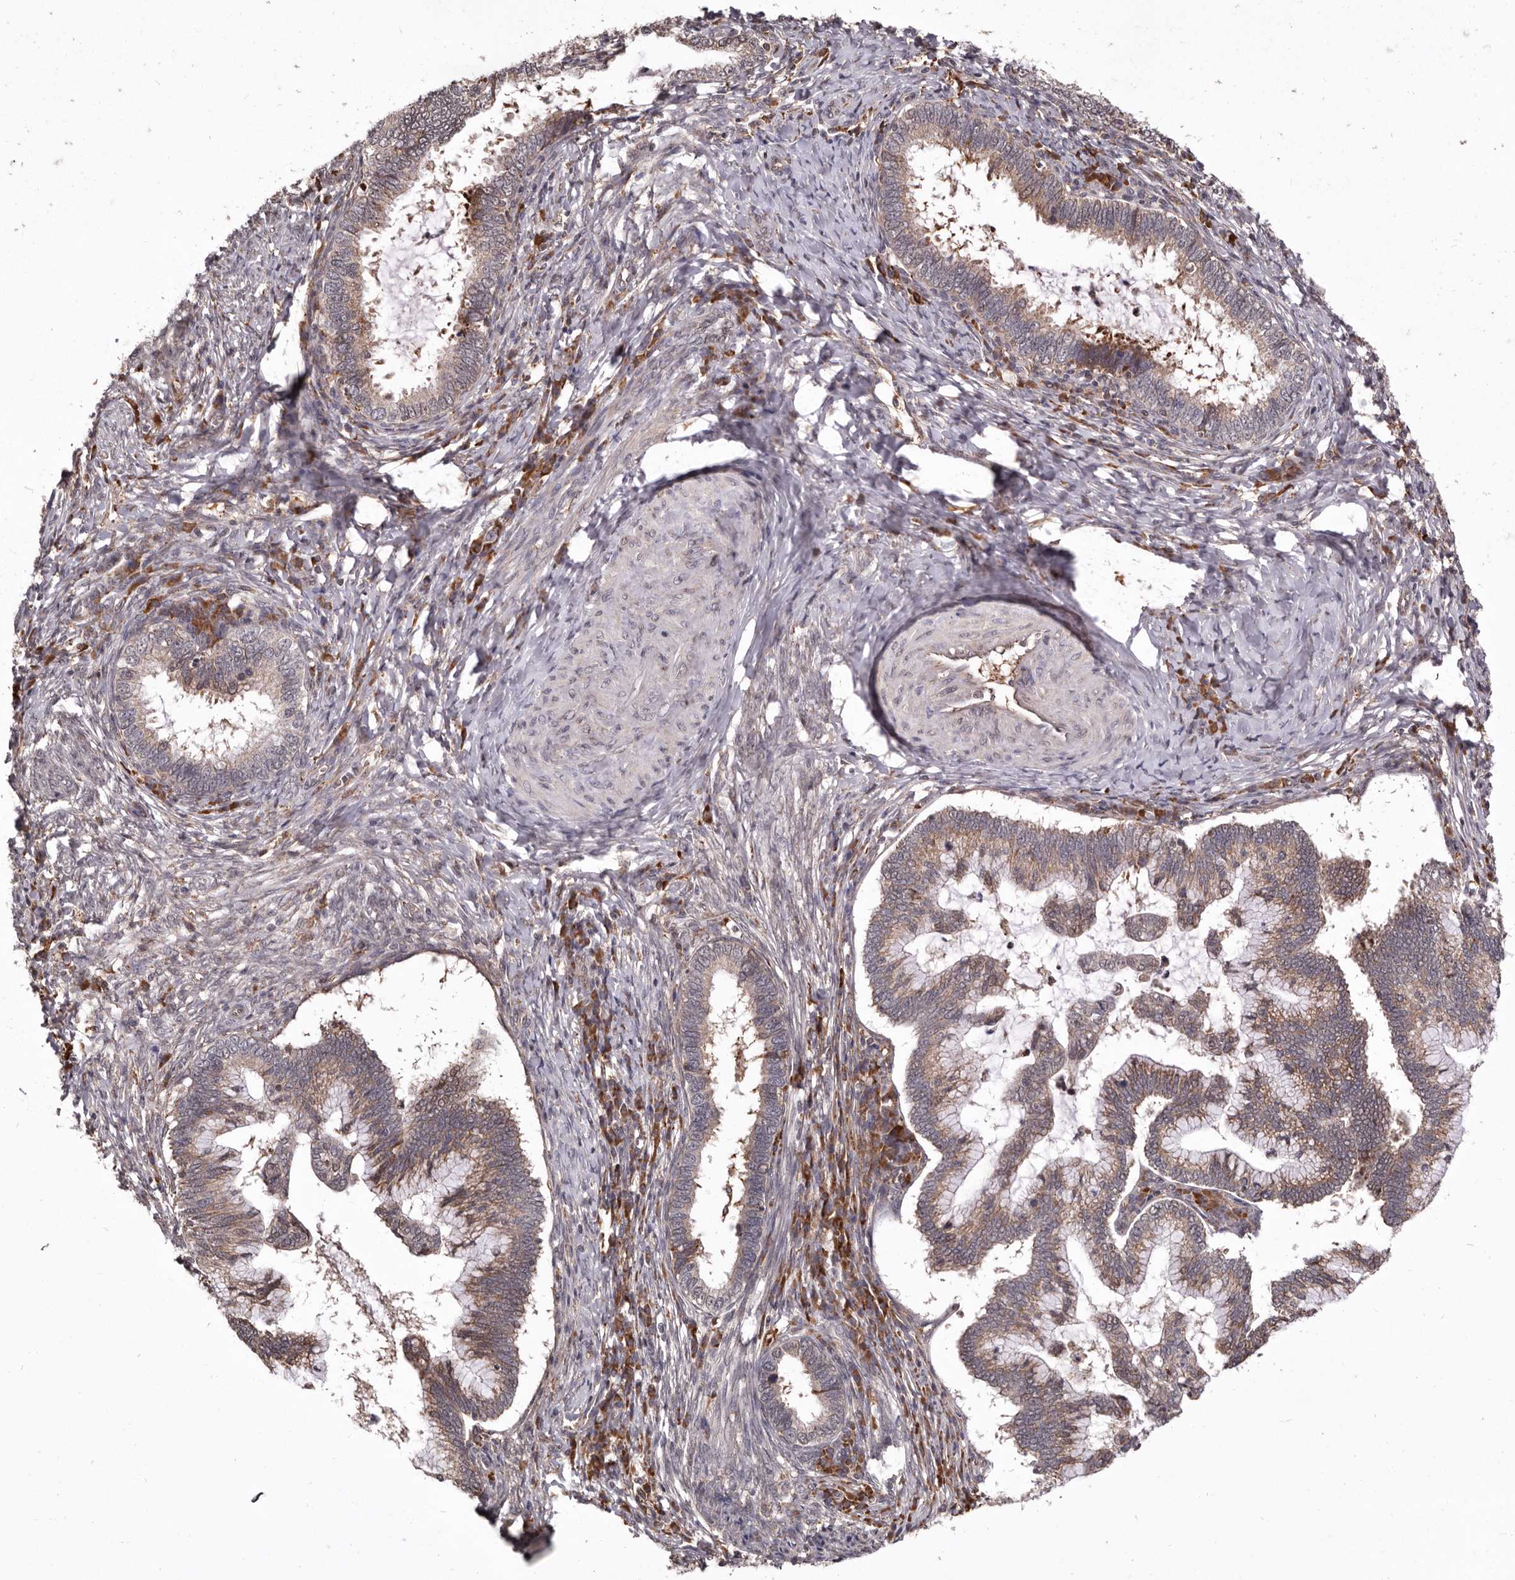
{"staining": {"intensity": "moderate", "quantity": ">75%", "location": "cytoplasmic/membranous"}, "tissue": "cervical cancer", "cell_type": "Tumor cells", "image_type": "cancer", "snomed": [{"axis": "morphology", "description": "Adenocarcinoma, NOS"}, {"axis": "topography", "description": "Cervix"}], "caption": "Protein staining of cervical cancer (adenocarcinoma) tissue displays moderate cytoplasmic/membranous positivity in about >75% of tumor cells.", "gene": "RRM2B", "patient": {"sex": "female", "age": 36}}